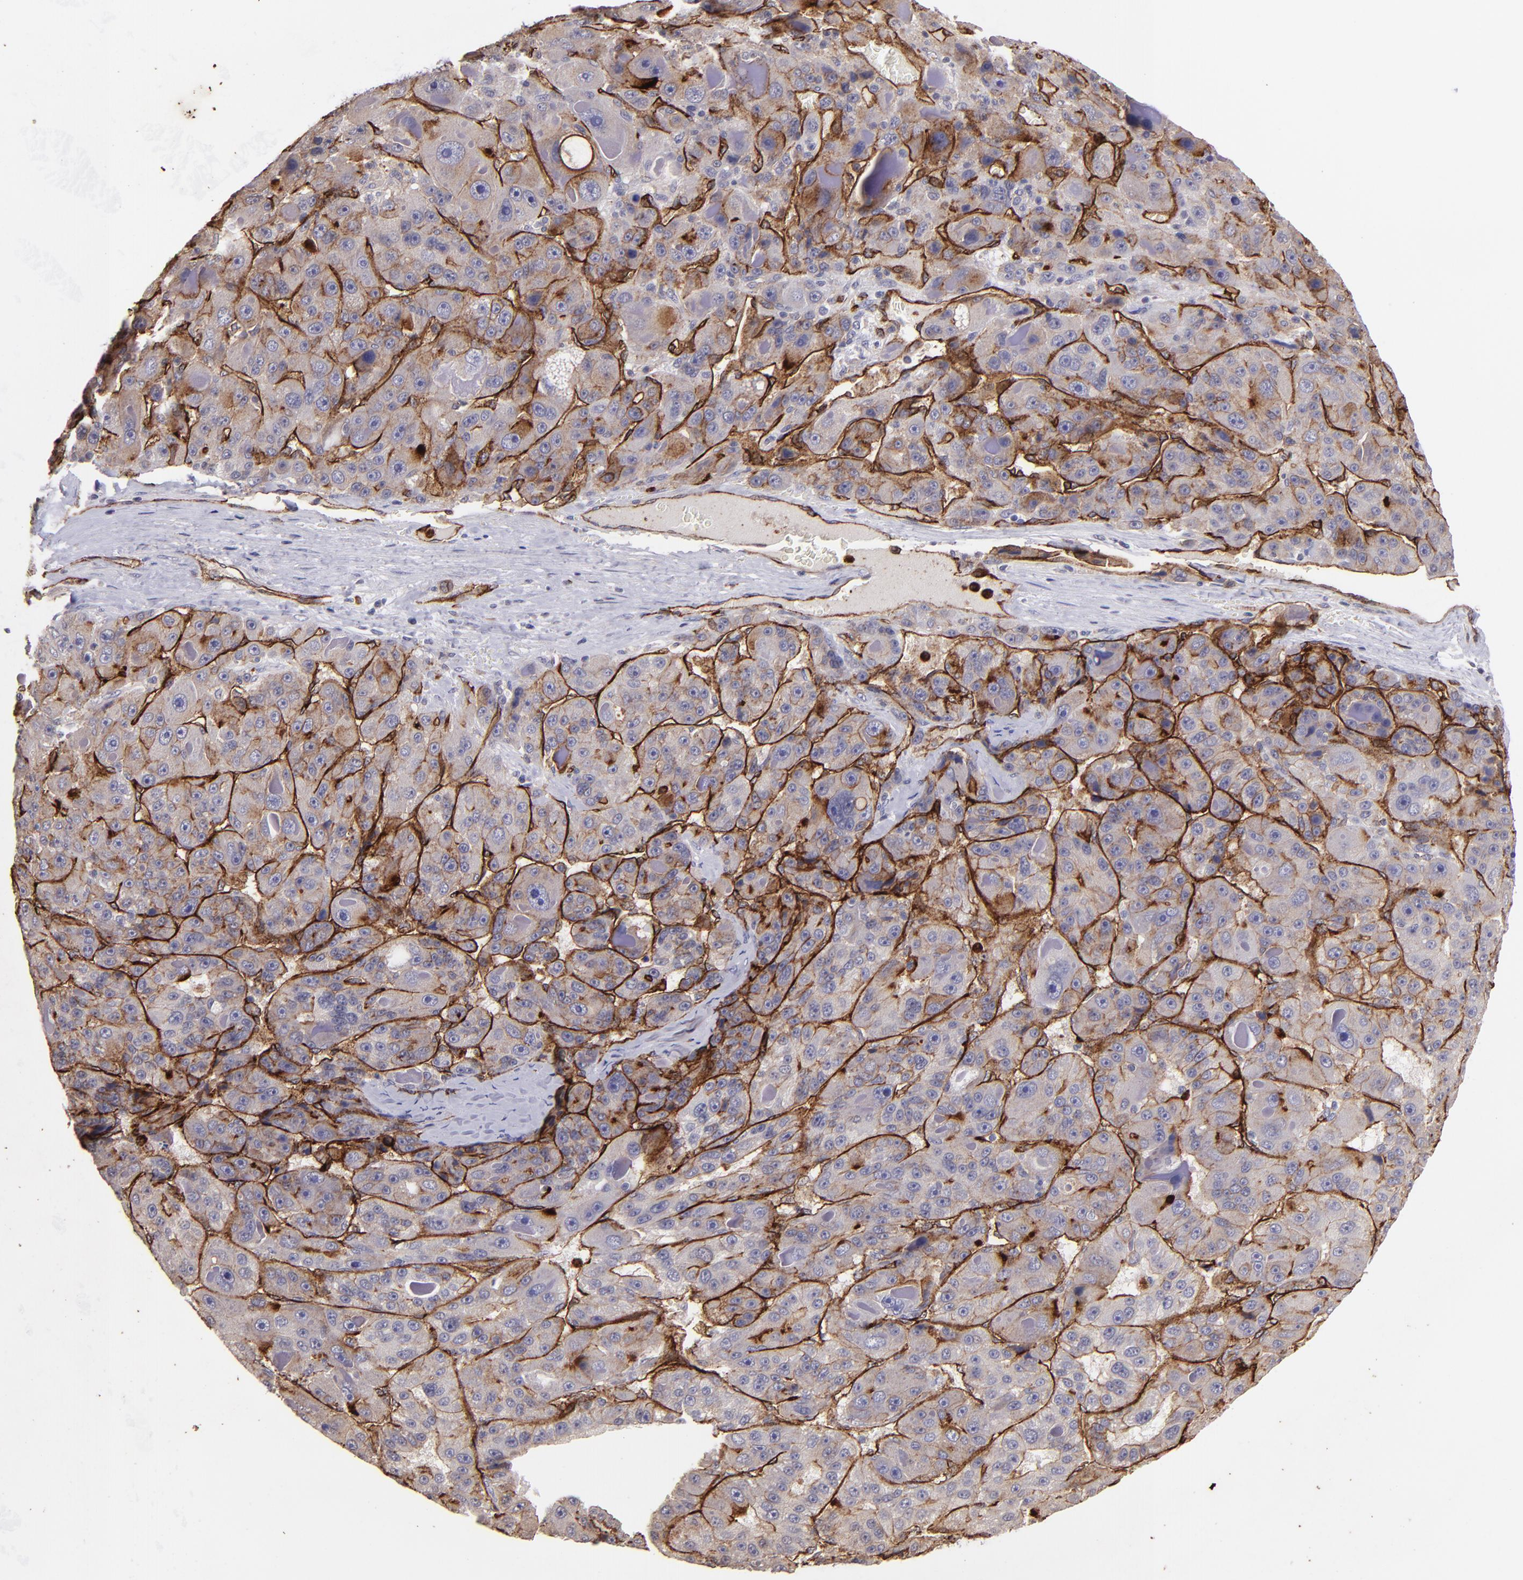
{"staining": {"intensity": "negative", "quantity": "none", "location": "none"}, "tissue": "liver cancer", "cell_type": "Tumor cells", "image_type": "cancer", "snomed": [{"axis": "morphology", "description": "Carcinoma, Hepatocellular, NOS"}, {"axis": "topography", "description": "Liver"}], "caption": "Tumor cells are negative for brown protein staining in liver cancer. The staining was performed using DAB to visualize the protein expression in brown, while the nuclei were stained in blue with hematoxylin (Magnification: 20x).", "gene": "DYSF", "patient": {"sex": "male", "age": 76}}